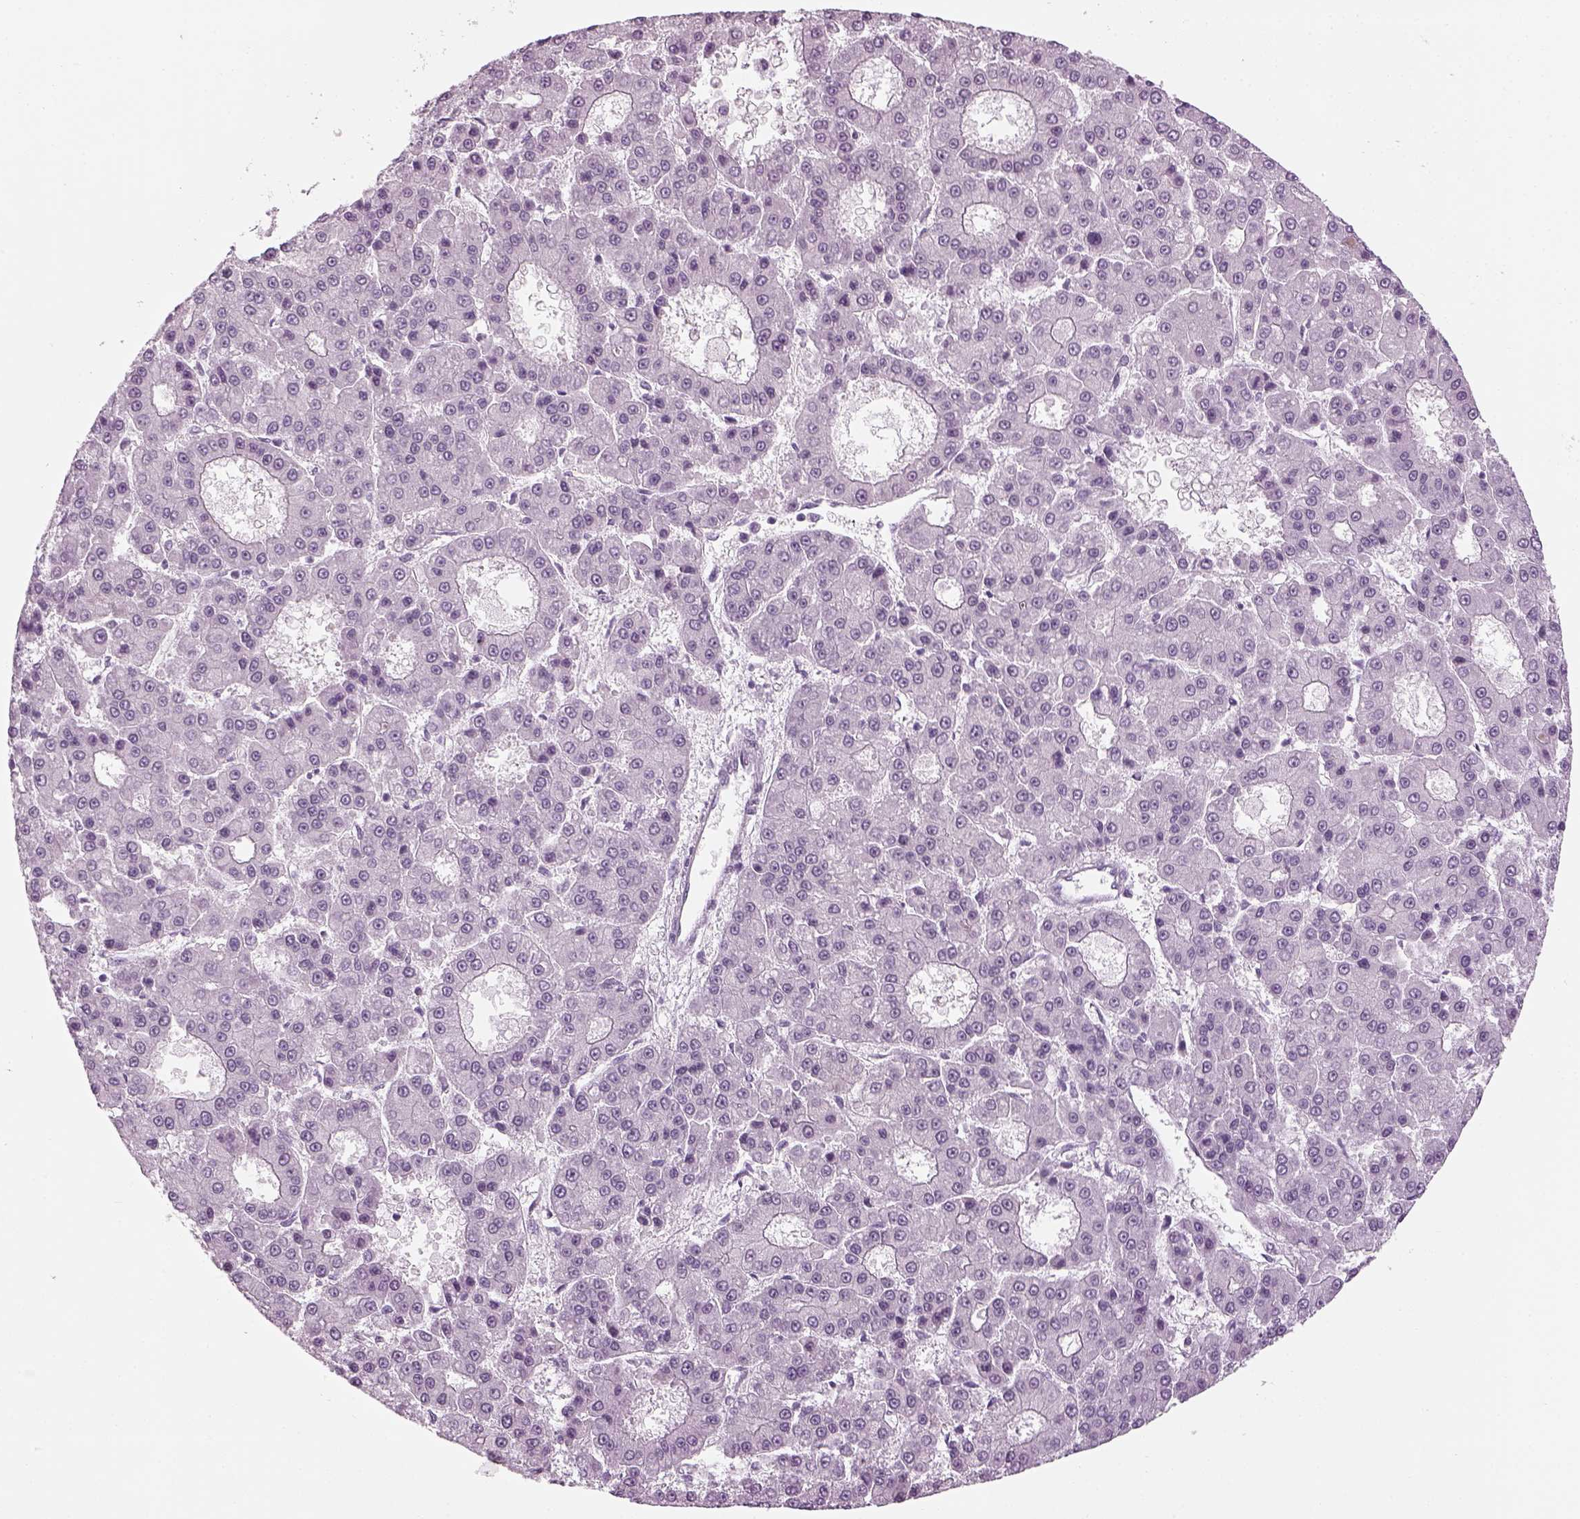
{"staining": {"intensity": "negative", "quantity": "none", "location": "none"}, "tissue": "liver cancer", "cell_type": "Tumor cells", "image_type": "cancer", "snomed": [{"axis": "morphology", "description": "Carcinoma, Hepatocellular, NOS"}, {"axis": "topography", "description": "Liver"}], "caption": "This is a photomicrograph of immunohistochemistry (IHC) staining of hepatocellular carcinoma (liver), which shows no staining in tumor cells.", "gene": "KCNG2", "patient": {"sex": "male", "age": 70}}